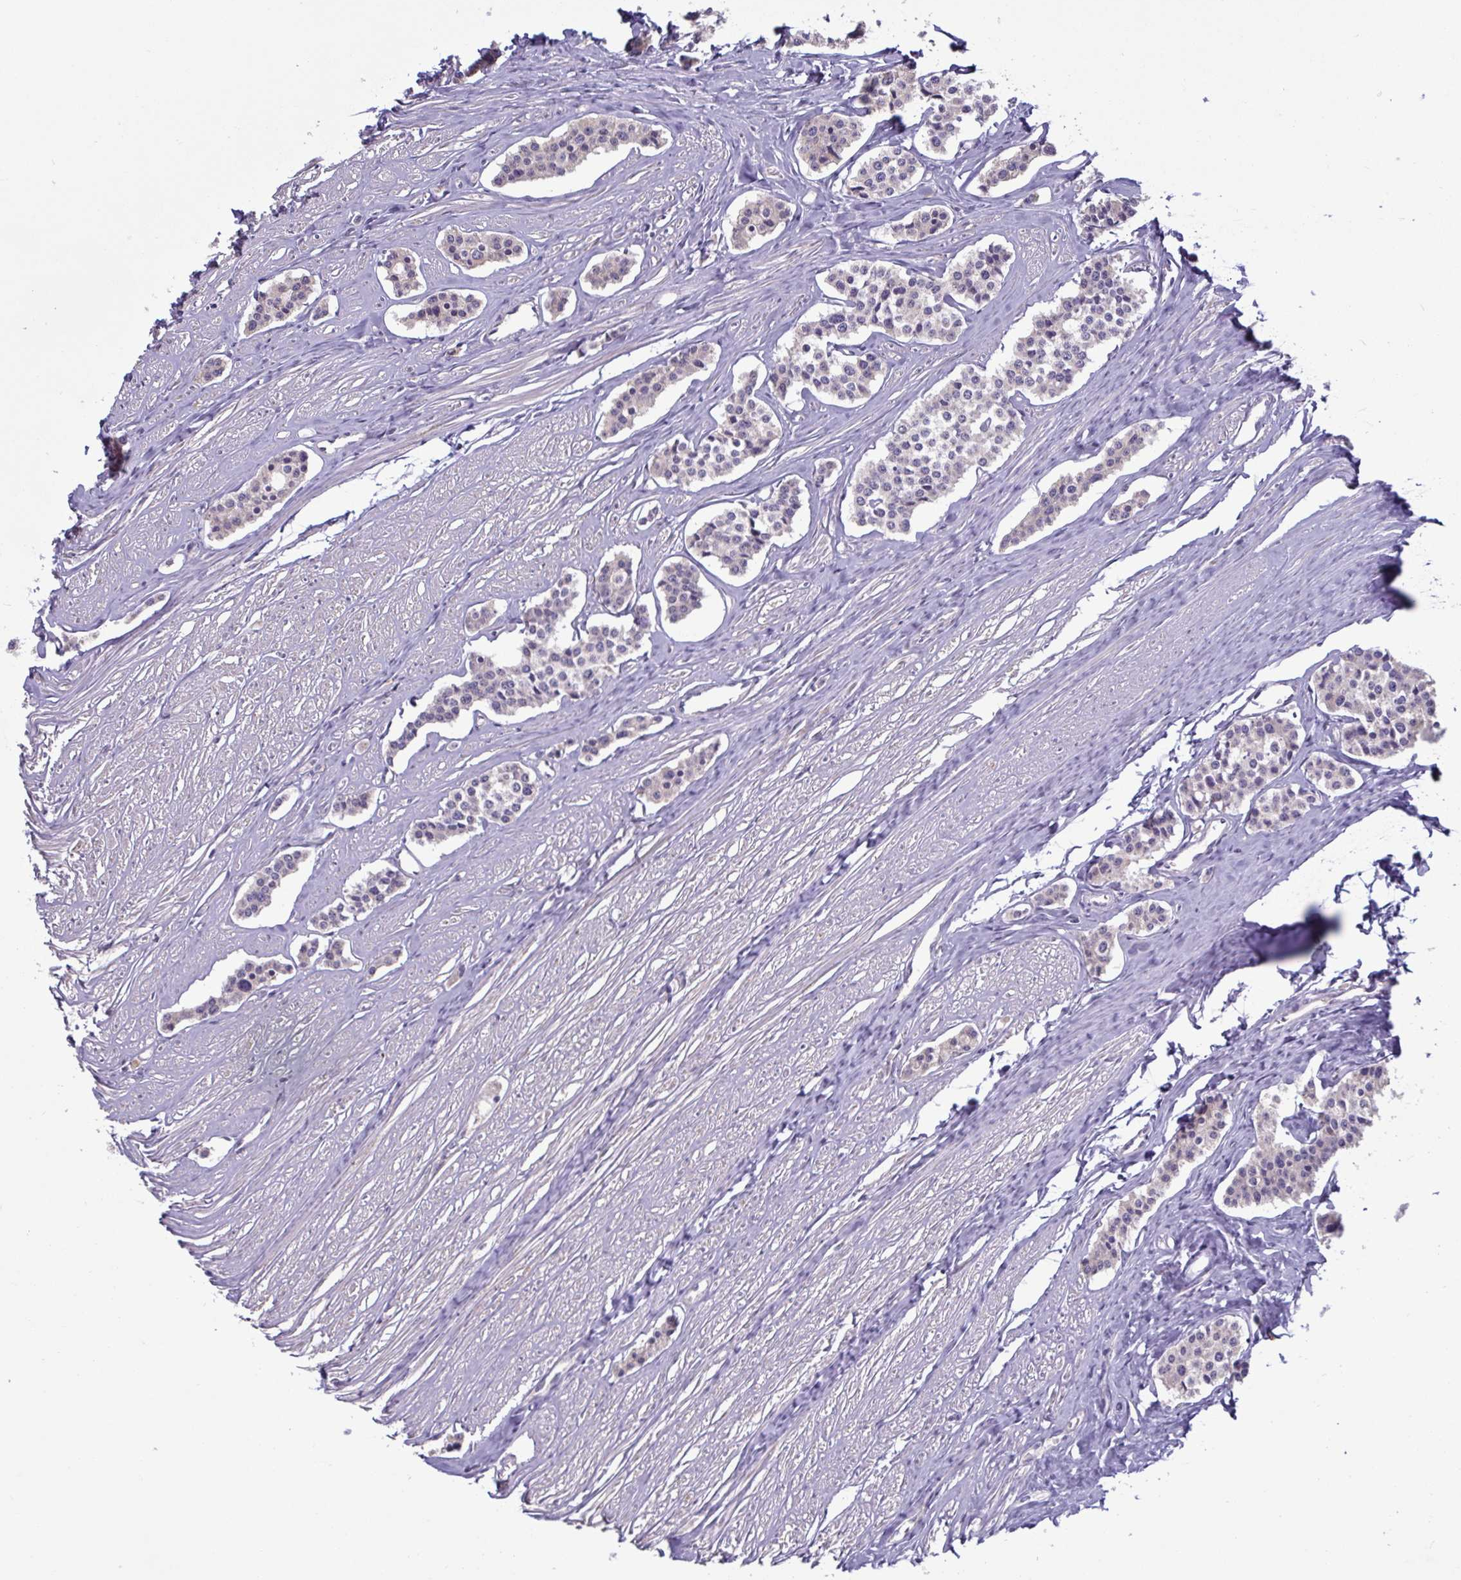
{"staining": {"intensity": "negative", "quantity": "none", "location": "none"}, "tissue": "carcinoid", "cell_type": "Tumor cells", "image_type": "cancer", "snomed": [{"axis": "morphology", "description": "Carcinoid, malignant, NOS"}, {"axis": "topography", "description": "Small intestine"}], "caption": "This micrograph is of carcinoid (malignant) stained with IHC to label a protein in brown with the nuclei are counter-stained blue. There is no staining in tumor cells.", "gene": "CD1E", "patient": {"sex": "male", "age": 60}}